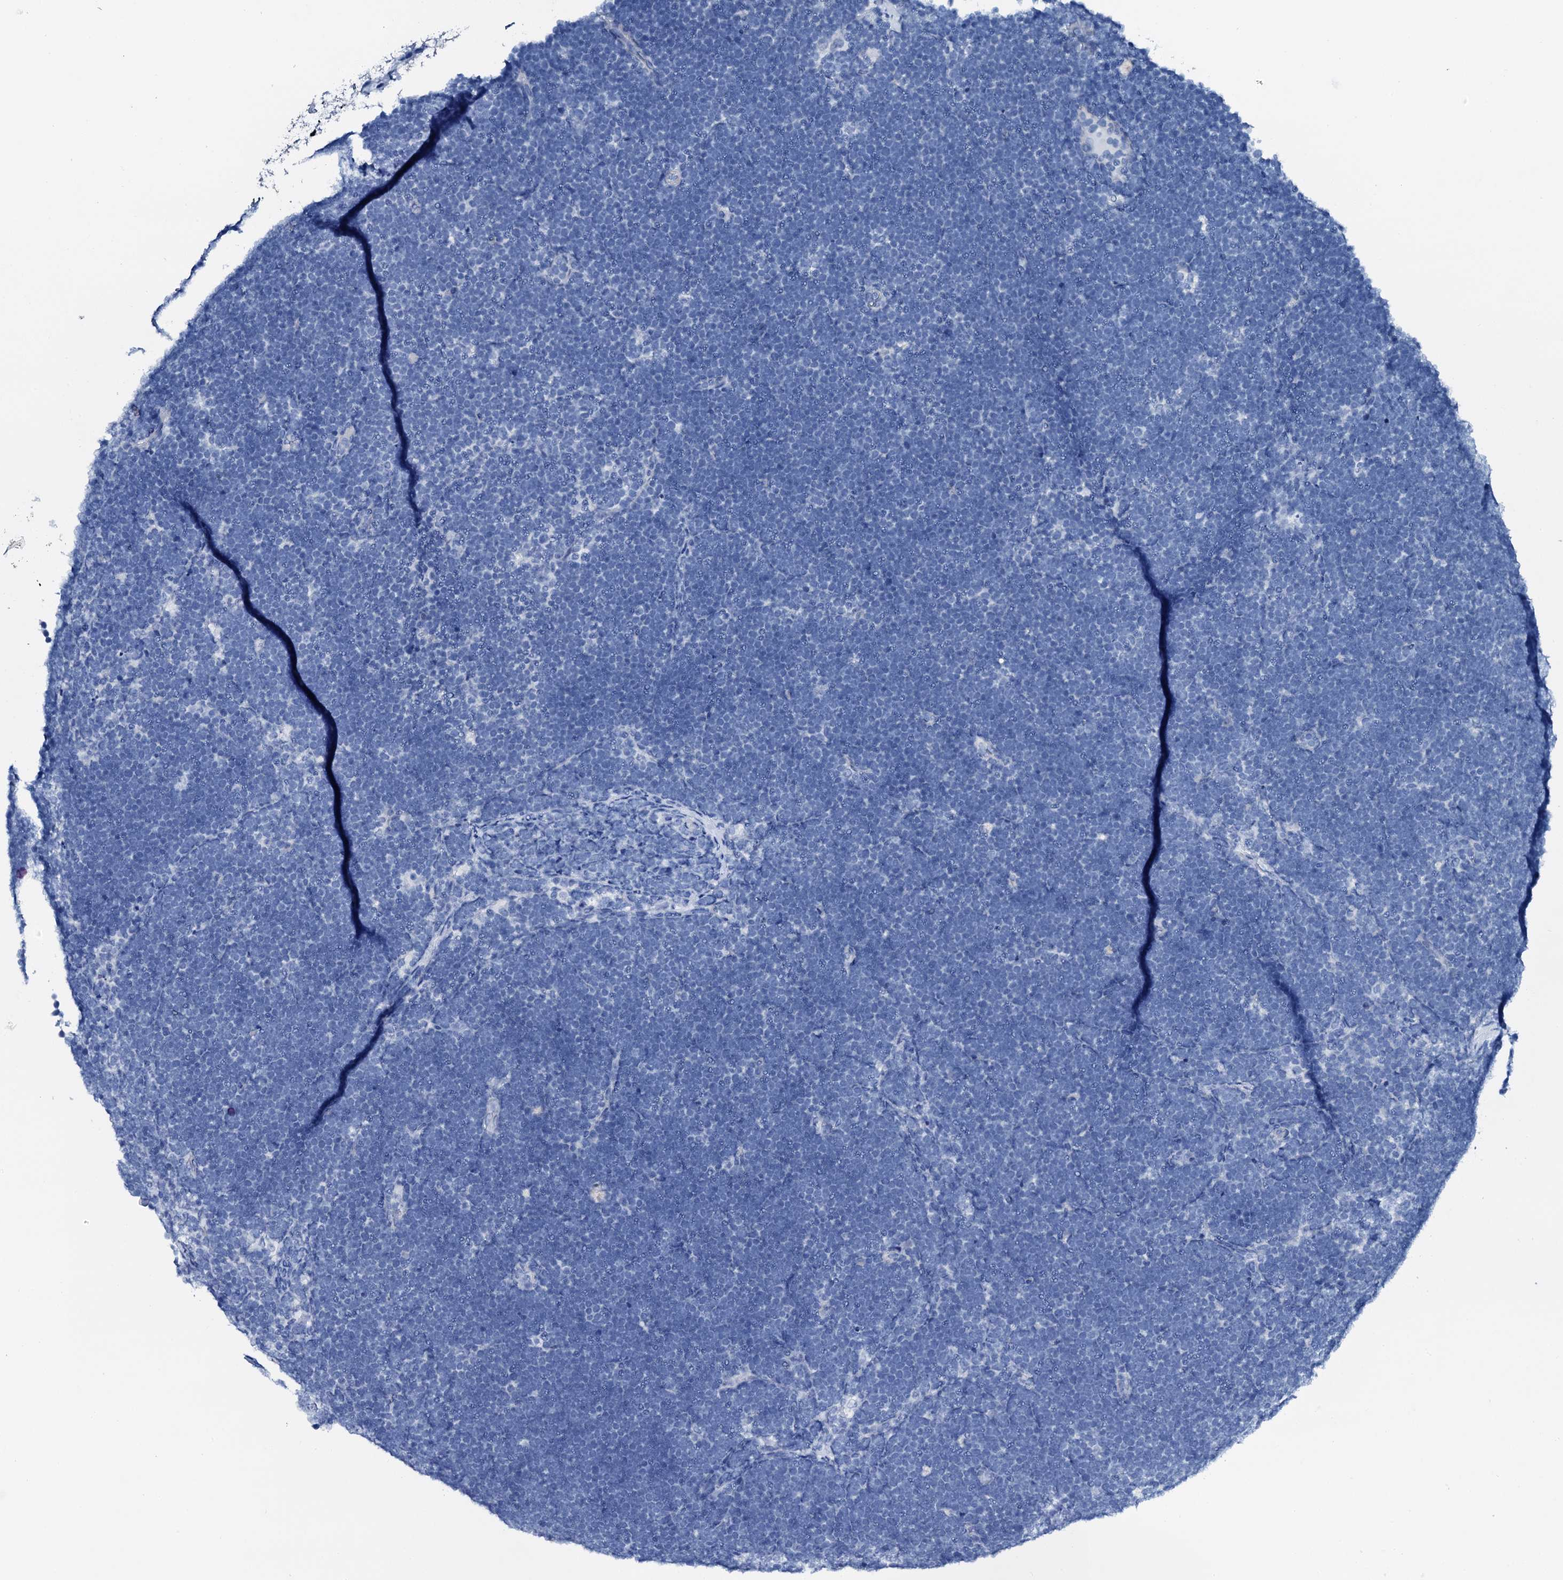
{"staining": {"intensity": "negative", "quantity": "none", "location": "none"}, "tissue": "lymphoma", "cell_type": "Tumor cells", "image_type": "cancer", "snomed": [{"axis": "morphology", "description": "Malignant lymphoma, non-Hodgkin's type, High grade"}, {"axis": "topography", "description": "Lymph node"}], "caption": "Immunohistochemistry photomicrograph of neoplastic tissue: lymphoma stained with DAB exhibits no significant protein staining in tumor cells.", "gene": "PTH", "patient": {"sex": "male", "age": 13}}